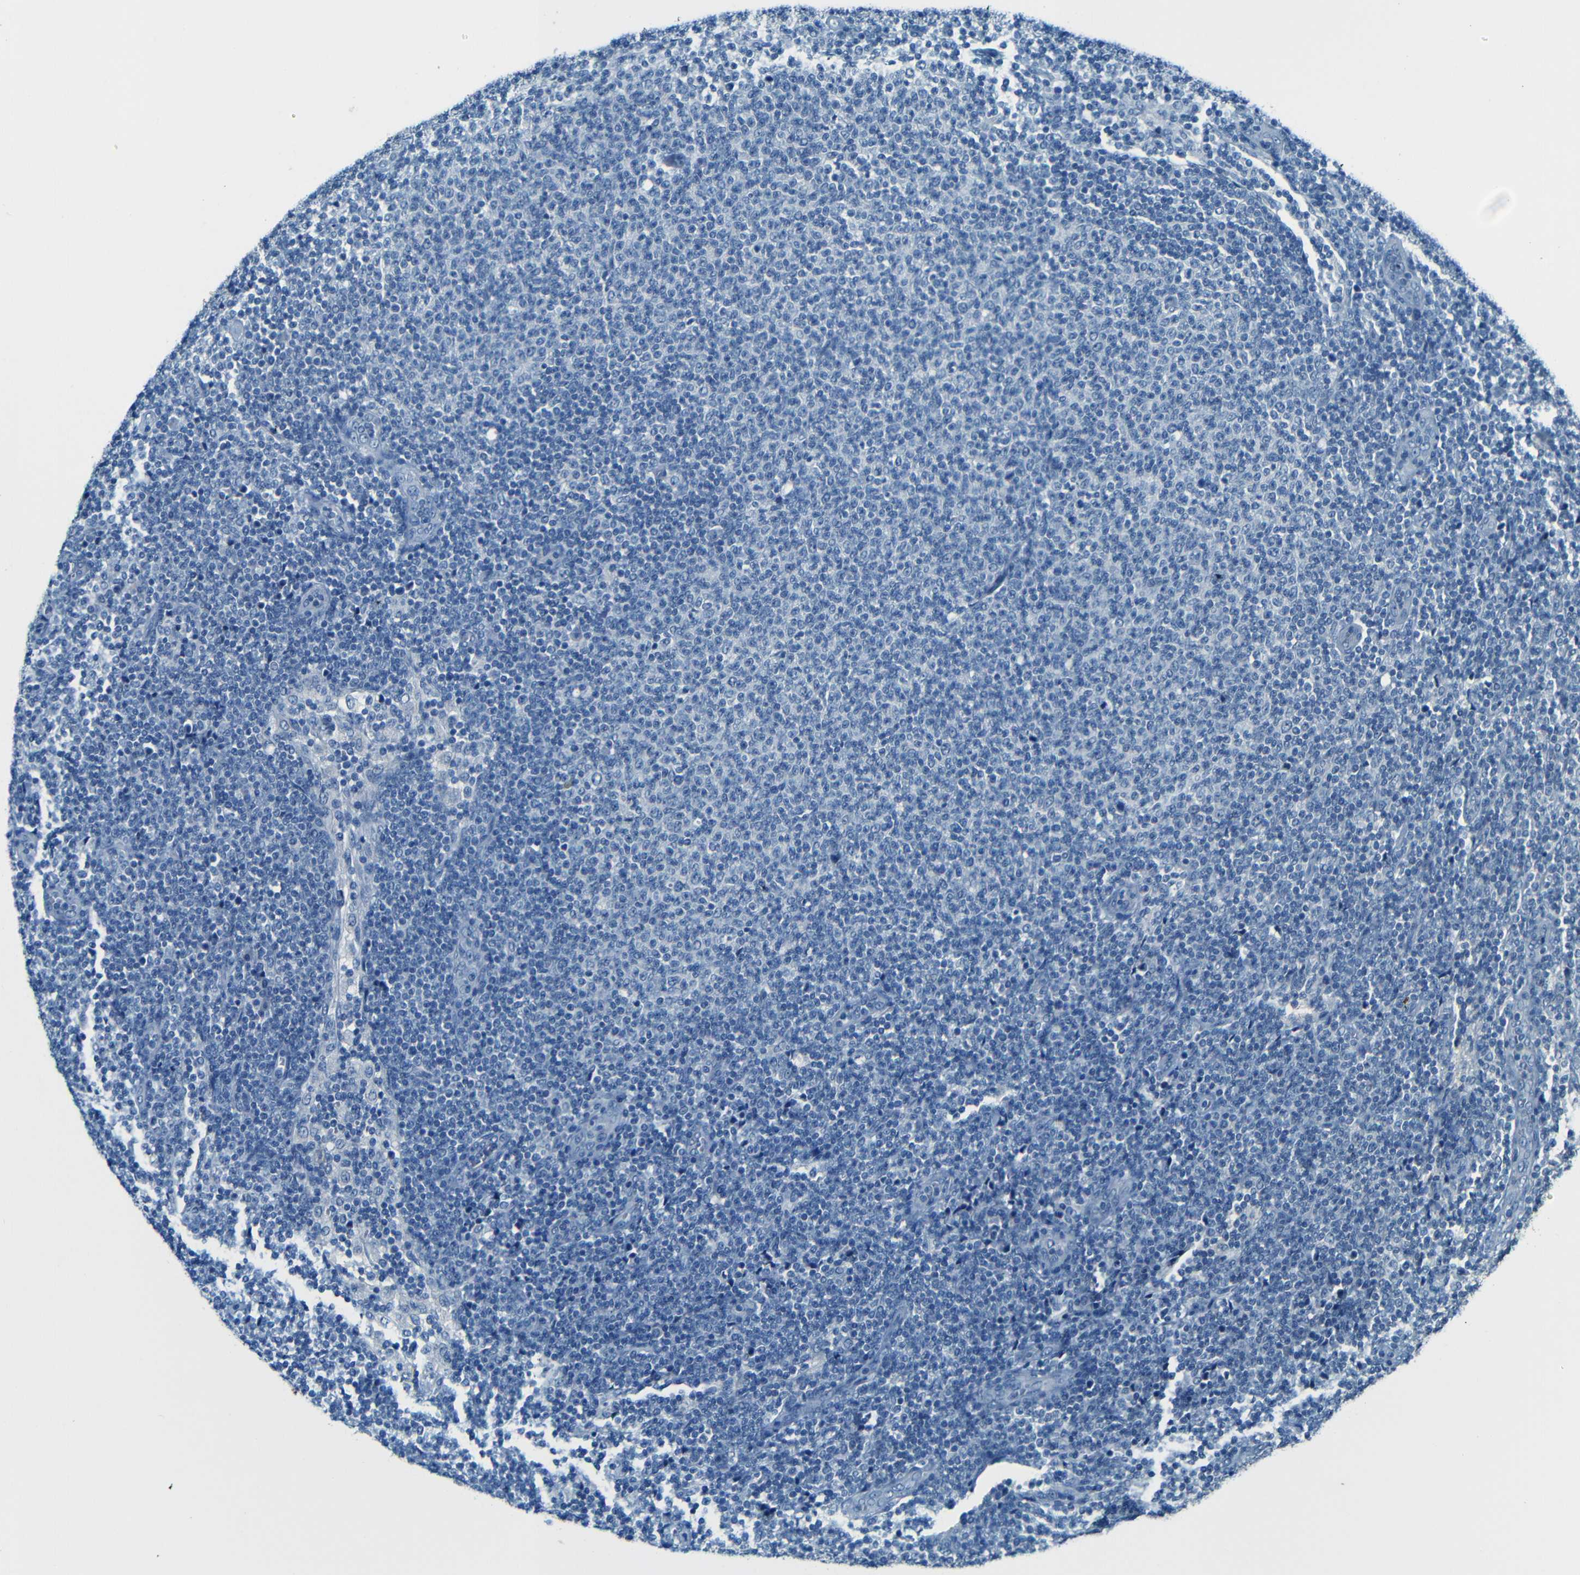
{"staining": {"intensity": "negative", "quantity": "none", "location": "none"}, "tissue": "lymphoma", "cell_type": "Tumor cells", "image_type": "cancer", "snomed": [{"axis": "morphology", "description": "Malignant lymphoma, non-Hodgkin's type, Low grade"}, {"axis": "topography", "description": "Lymph node"}], "caption": "Immunohistochemical staining of human malignant lymphoma, non-Hodgkin's type (low-grade) demonstrates no significant staining in tumor cells.", "gene": "ZMAT1", "patient": {"sex": "male", "age": 66}}